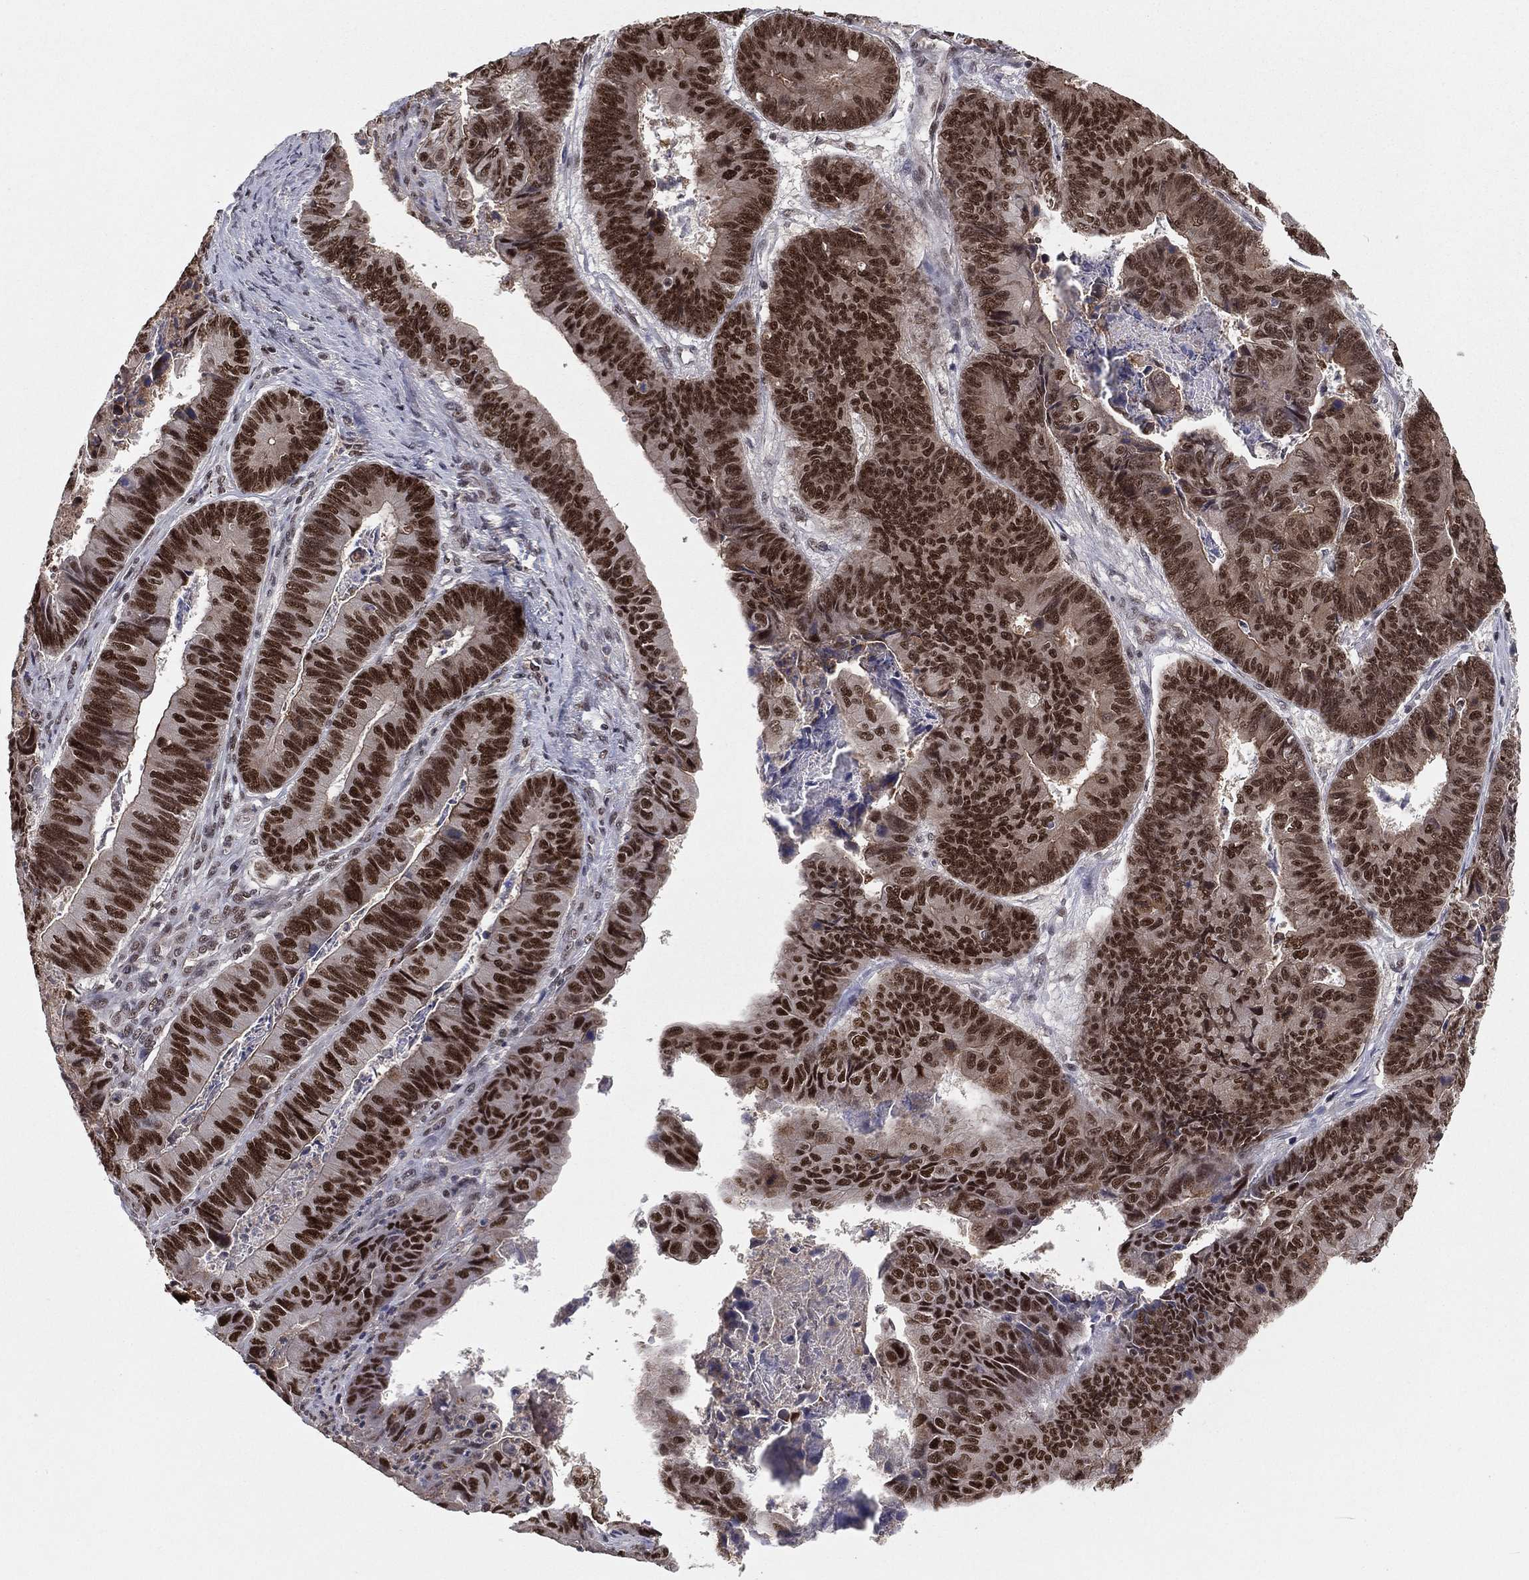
{"staining": {"intensity": "strong", "quantity": "25%-75%", "location": "cytoplasmic/membranous,nuclear"}, "tissue": "stomach cancer", "cell_type": "Tumor cells", "image_type": "cancer", "snomed": [{"axis": "morphology", "description": "Adenocarcinoma, NOS"}, {"axis": "topography", "description": "Stomach, lower"}], "caption": "Tumor cells display high levels of strong cytoplasmic/membranous and nuclear staining in approximately 25%-75% of cells in human stomach cancer. (DAB (3,3'-diaminobenzidine) = brown stain, brightfield microscopy at high magnification).", "gene": "GPALPP1", "patient": {"sex": "male", "age": 77}}